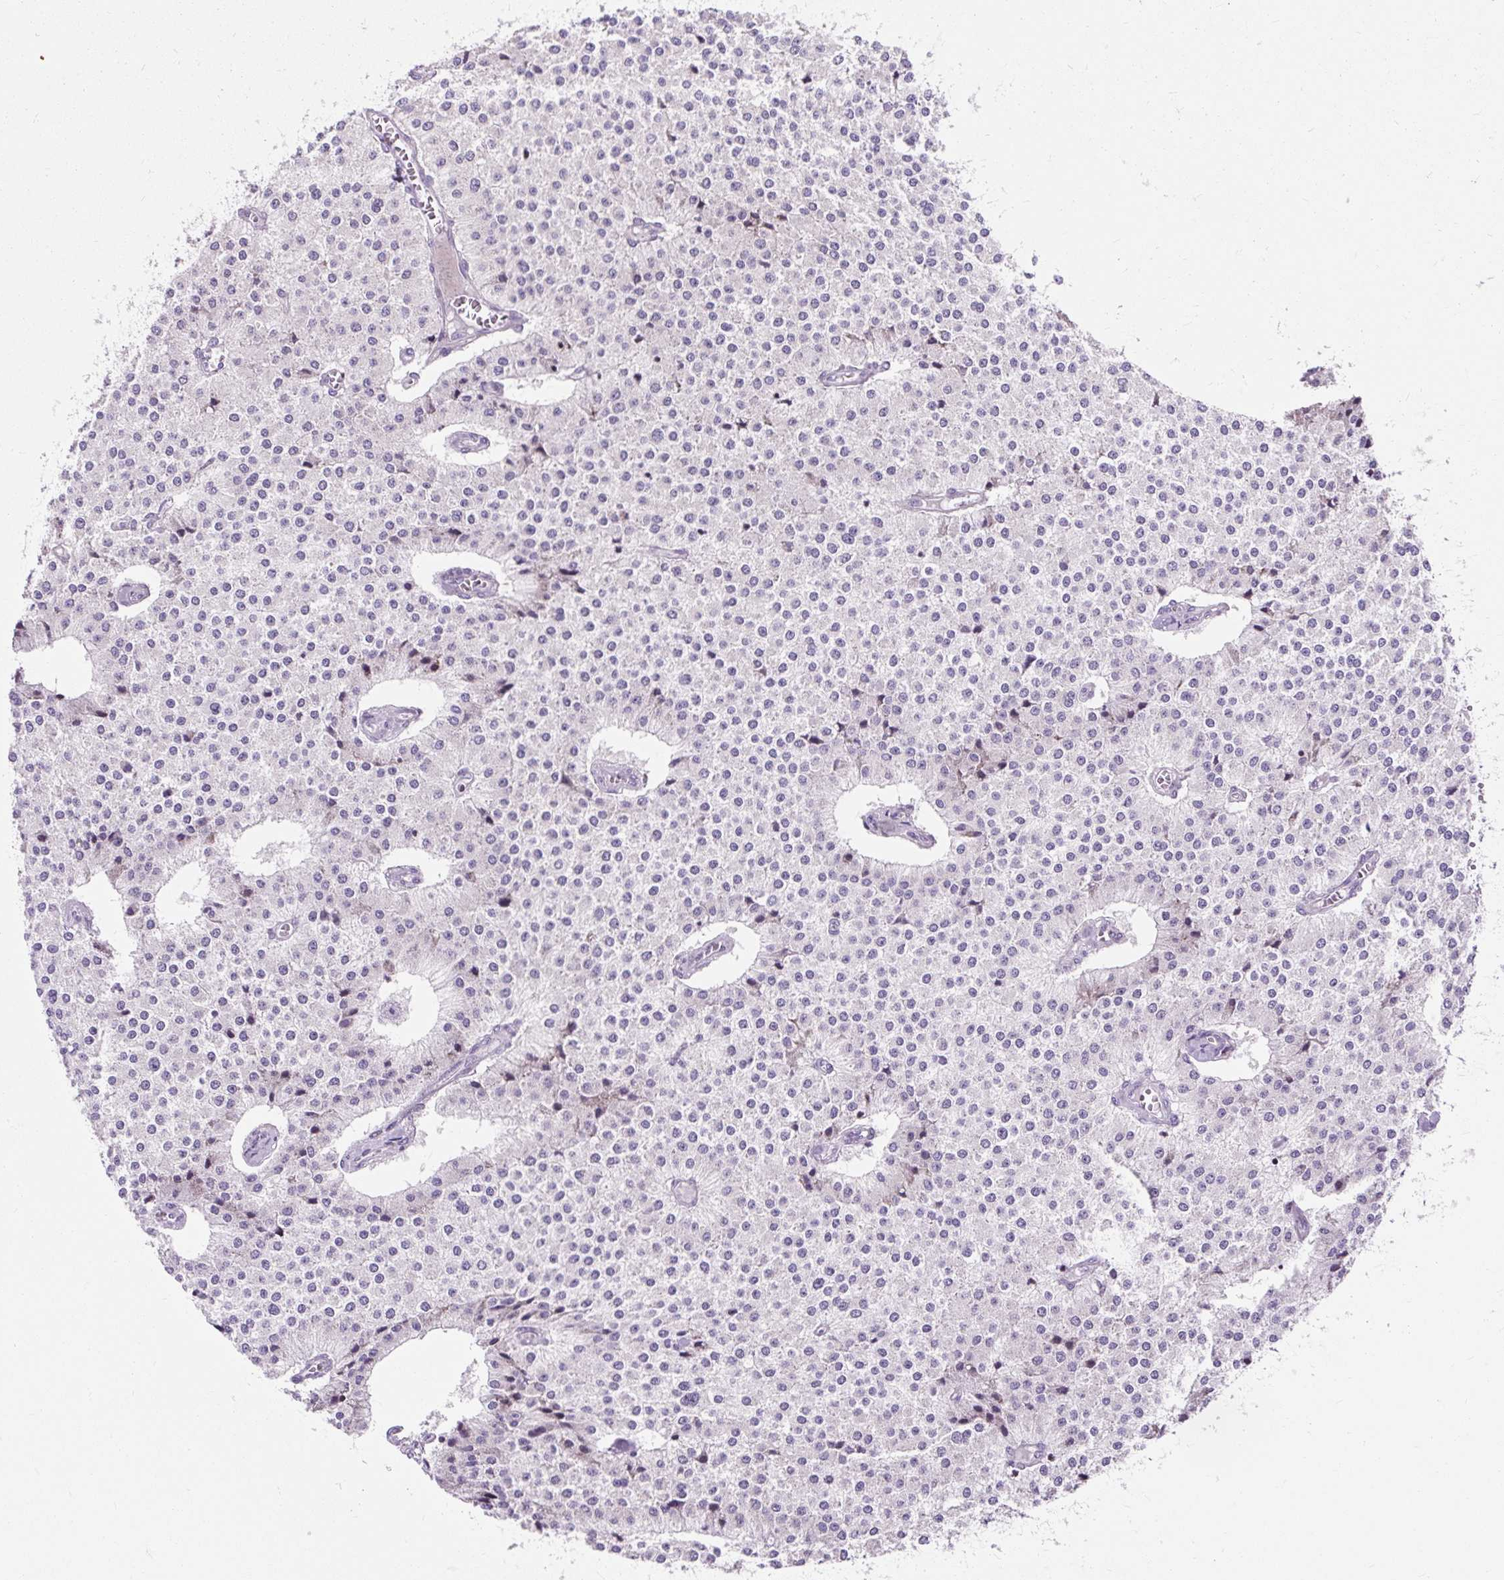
{"staining": {"intensity": "negative", "quantity": "none", "location": "none"}, "tissue": "carcinoid", "cell_type": "Tumor cells", "image_type": "cancer", "snomed": [{"axis": "morphology", "description": "Carcinoid, malignant, NOS"}, {"axis": "topography", "description": "Colon"}], "caption": "This image is of malignant carcinoid stained with IHC to label a protein in brown with the nuclei are counter-stained blue. There is no positivity in tumor cells. The staining is performed using DAB brown chromogen with nuclei counter-stained in using hematoxylin.", "gene": "CISD3", "patient": {"sex": "female", "age": 52}}